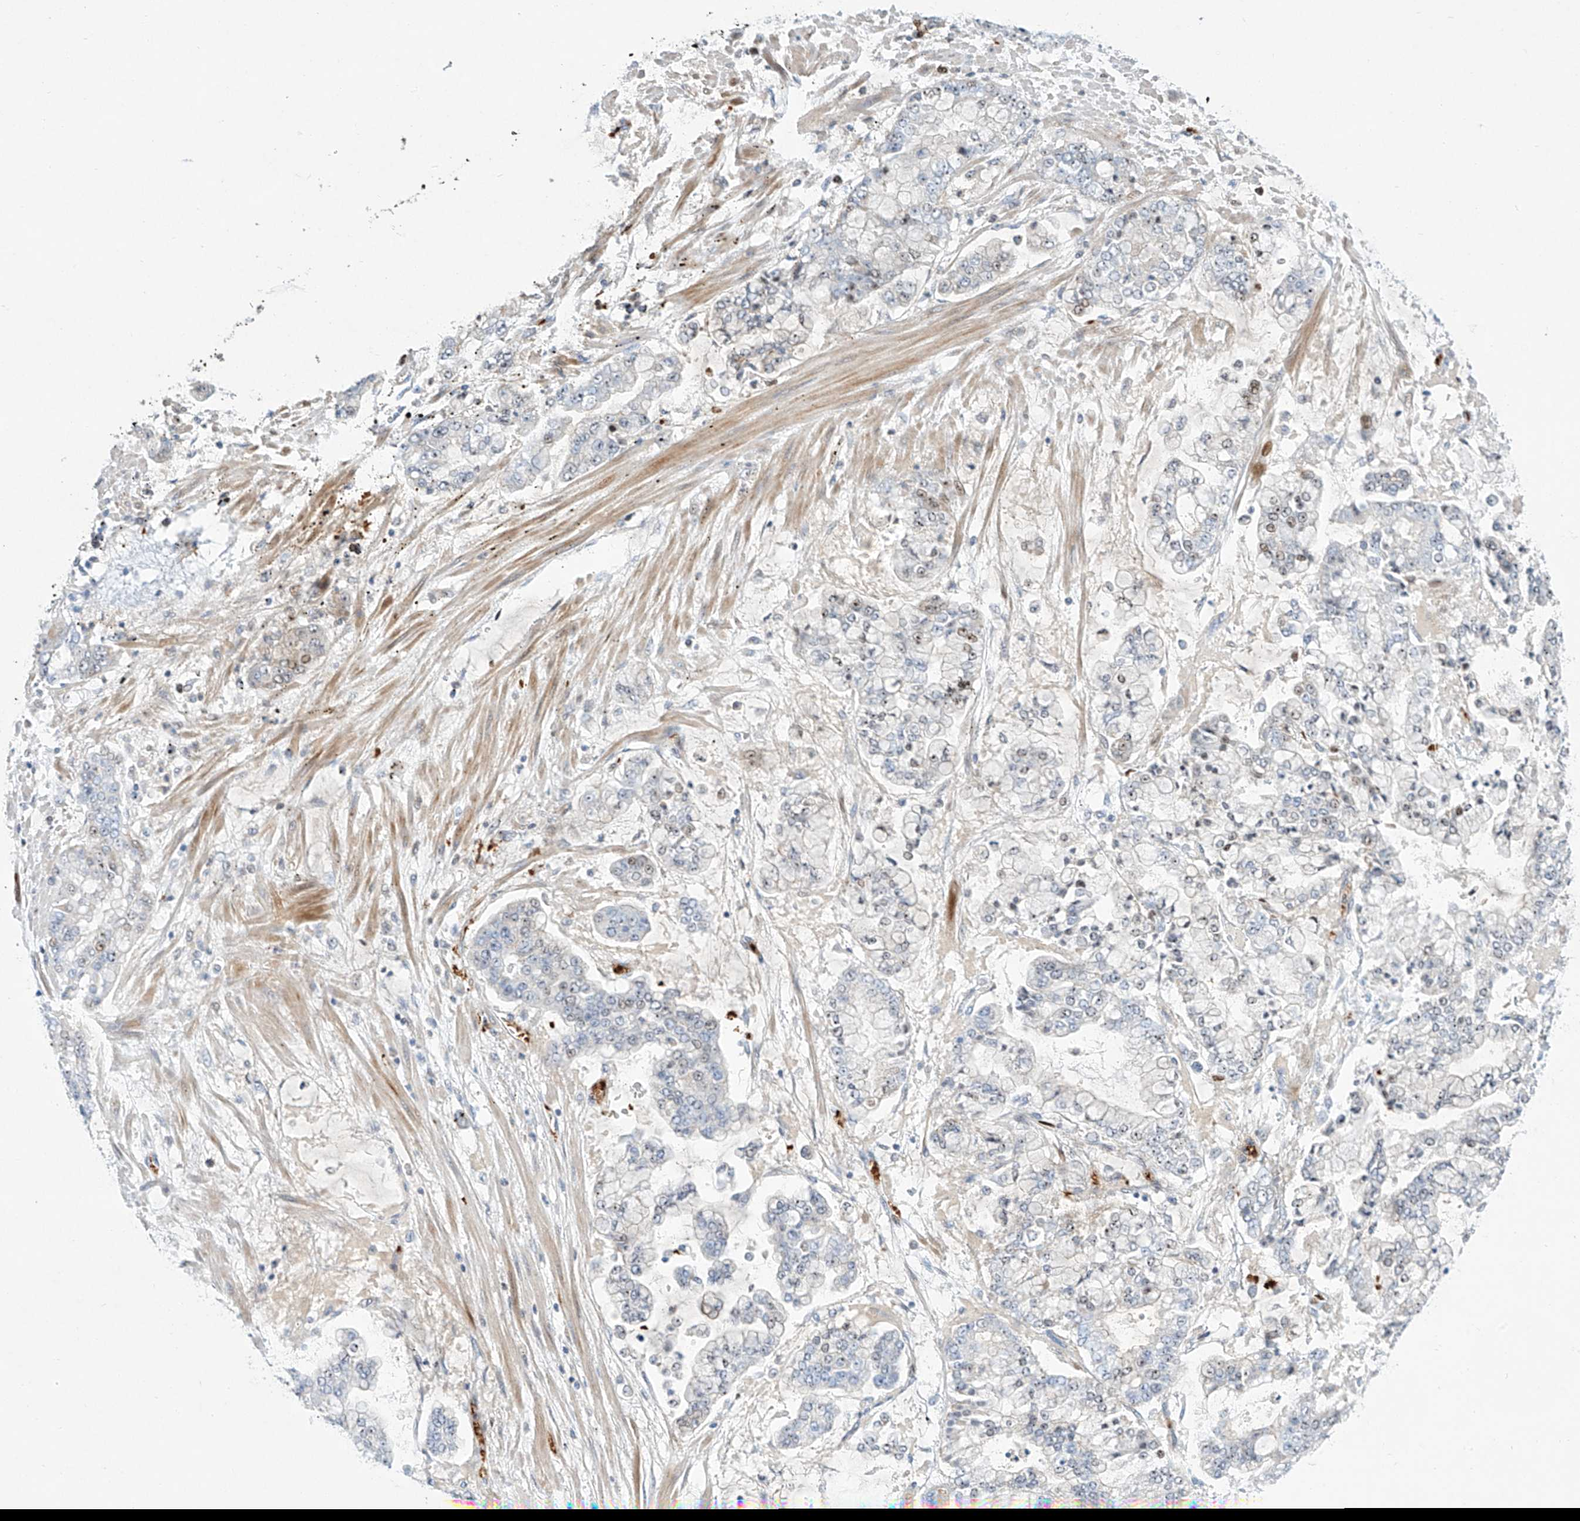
{"staining": {"intensity": "weak", "quantity": "<25%", "location": "nuclear"}, "tissue": "stomach cancer", "cell_type": "Tumor cells", "image_type": "cancer", "snomed": [{"axis": "morphology", "description": "Normal tissue, NOS"}, {"axis": "morphology", "description": "Adenocarcinoma, NOS"}, {"axis": "topography", "description": "Stomach, upper"}, {"axis": "topography", "description": "Stomach"}], "caption": "High power microscopy micrograph of an immunohistochemistry (IHC) image of stomach adenocarcinoma, revealing no significant staining in tumor cells.", "gene": "SNU13", "patient": {"sex": "male", "age": 76}}